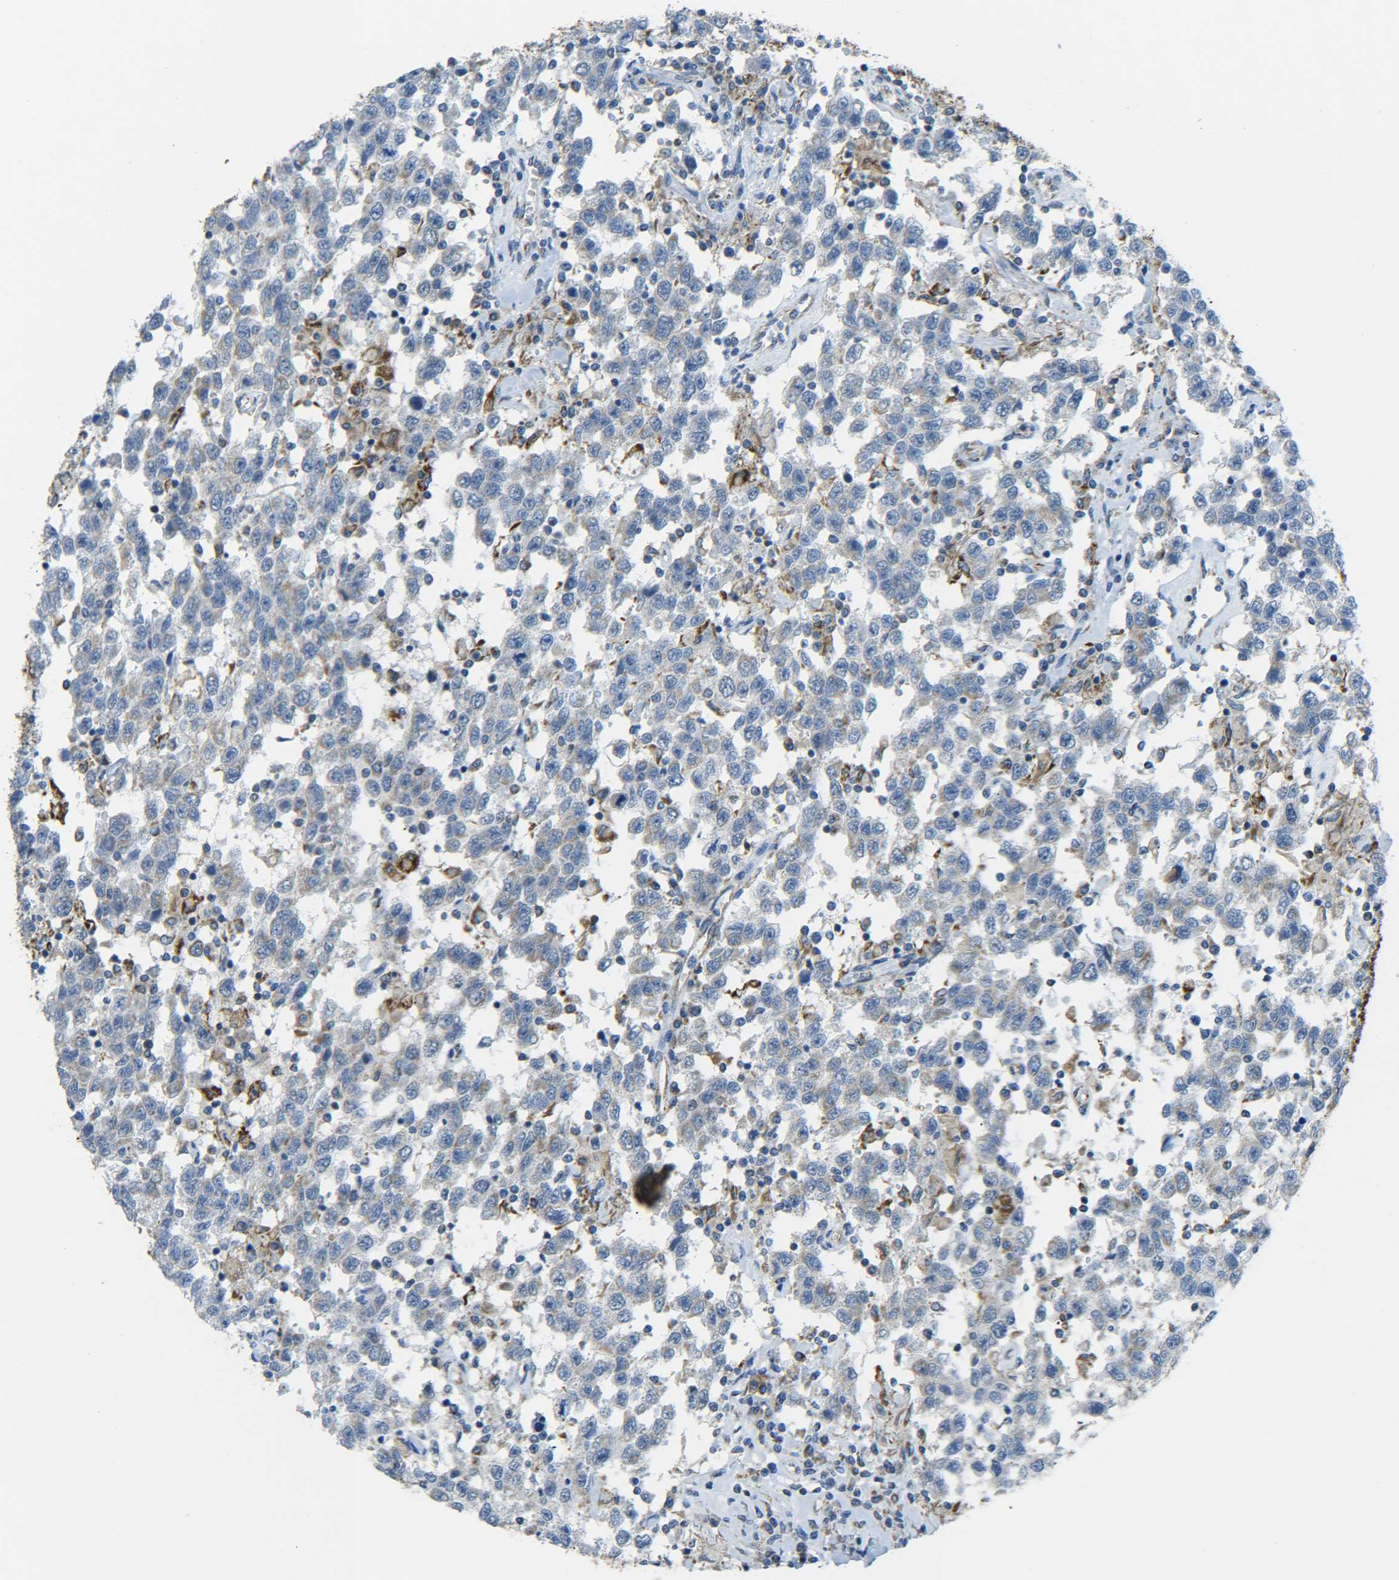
{"staining": {"intensity": "weak", "quantity": ">75%", "location": "cytoplasmic/membranous"}, "tissue": "testis cancer", "cell_type": "Tumor cells", "image_type": "cancer", "snomed": [{"axis": "morphology", "description": "Seminoma, NOS"}, {"axis": "topography", "description": "Testis"}], "caption": "Weak cytoplasmic/membranous expression is identified in approximately >75% of tumor cells in testis seminoma. (Brightfield microscopy of DAB IHC at high magnification).", "gene": "CYB5R1", "patient": {"sex": "male", "age": 41}}